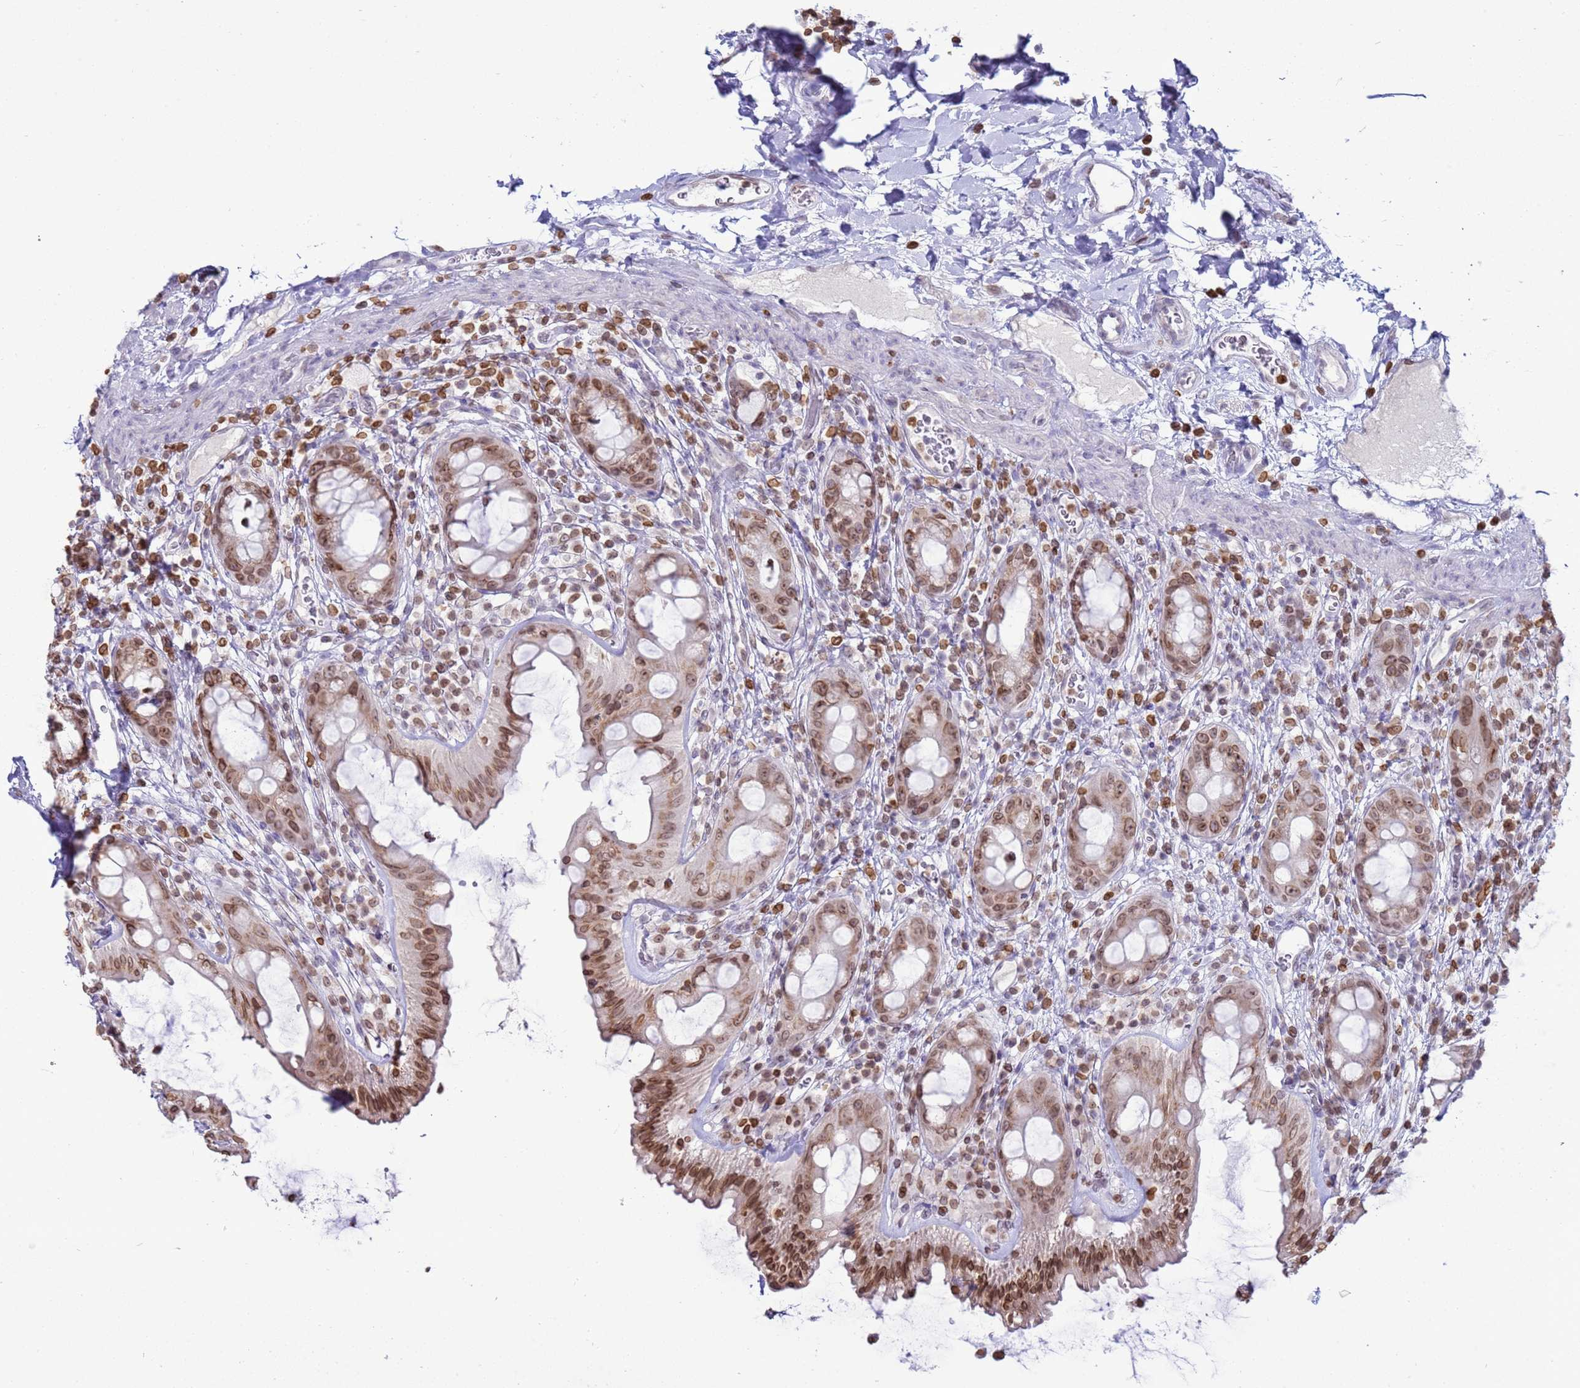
{"staining": {"intensity": "moderate", "quantity": ">75%", "location": "cytoplasmic/membranous,nuclear"}, "tissue": "rectum", "cell_type": "Glandular cells", "image_type": "normal", "snomed": [{"axis": "morphology", "description": "Normal tissue, NOS"}, {"axis": "topography", "description": "Rectum"}], "caption": "Immunohistochemical staining of unremarkable human rectum exhibits moderate cytoplasmic/membranous,nuclear protein staining in about >75% of glandular cells. The staining was performed using DAB to visualize the protein expression in brown, while the nuclei were stained in blue with hematoxylin (Magnification: 20x).", "gene": "DHX37", "patient": {"sex": "female", "age": 57}}